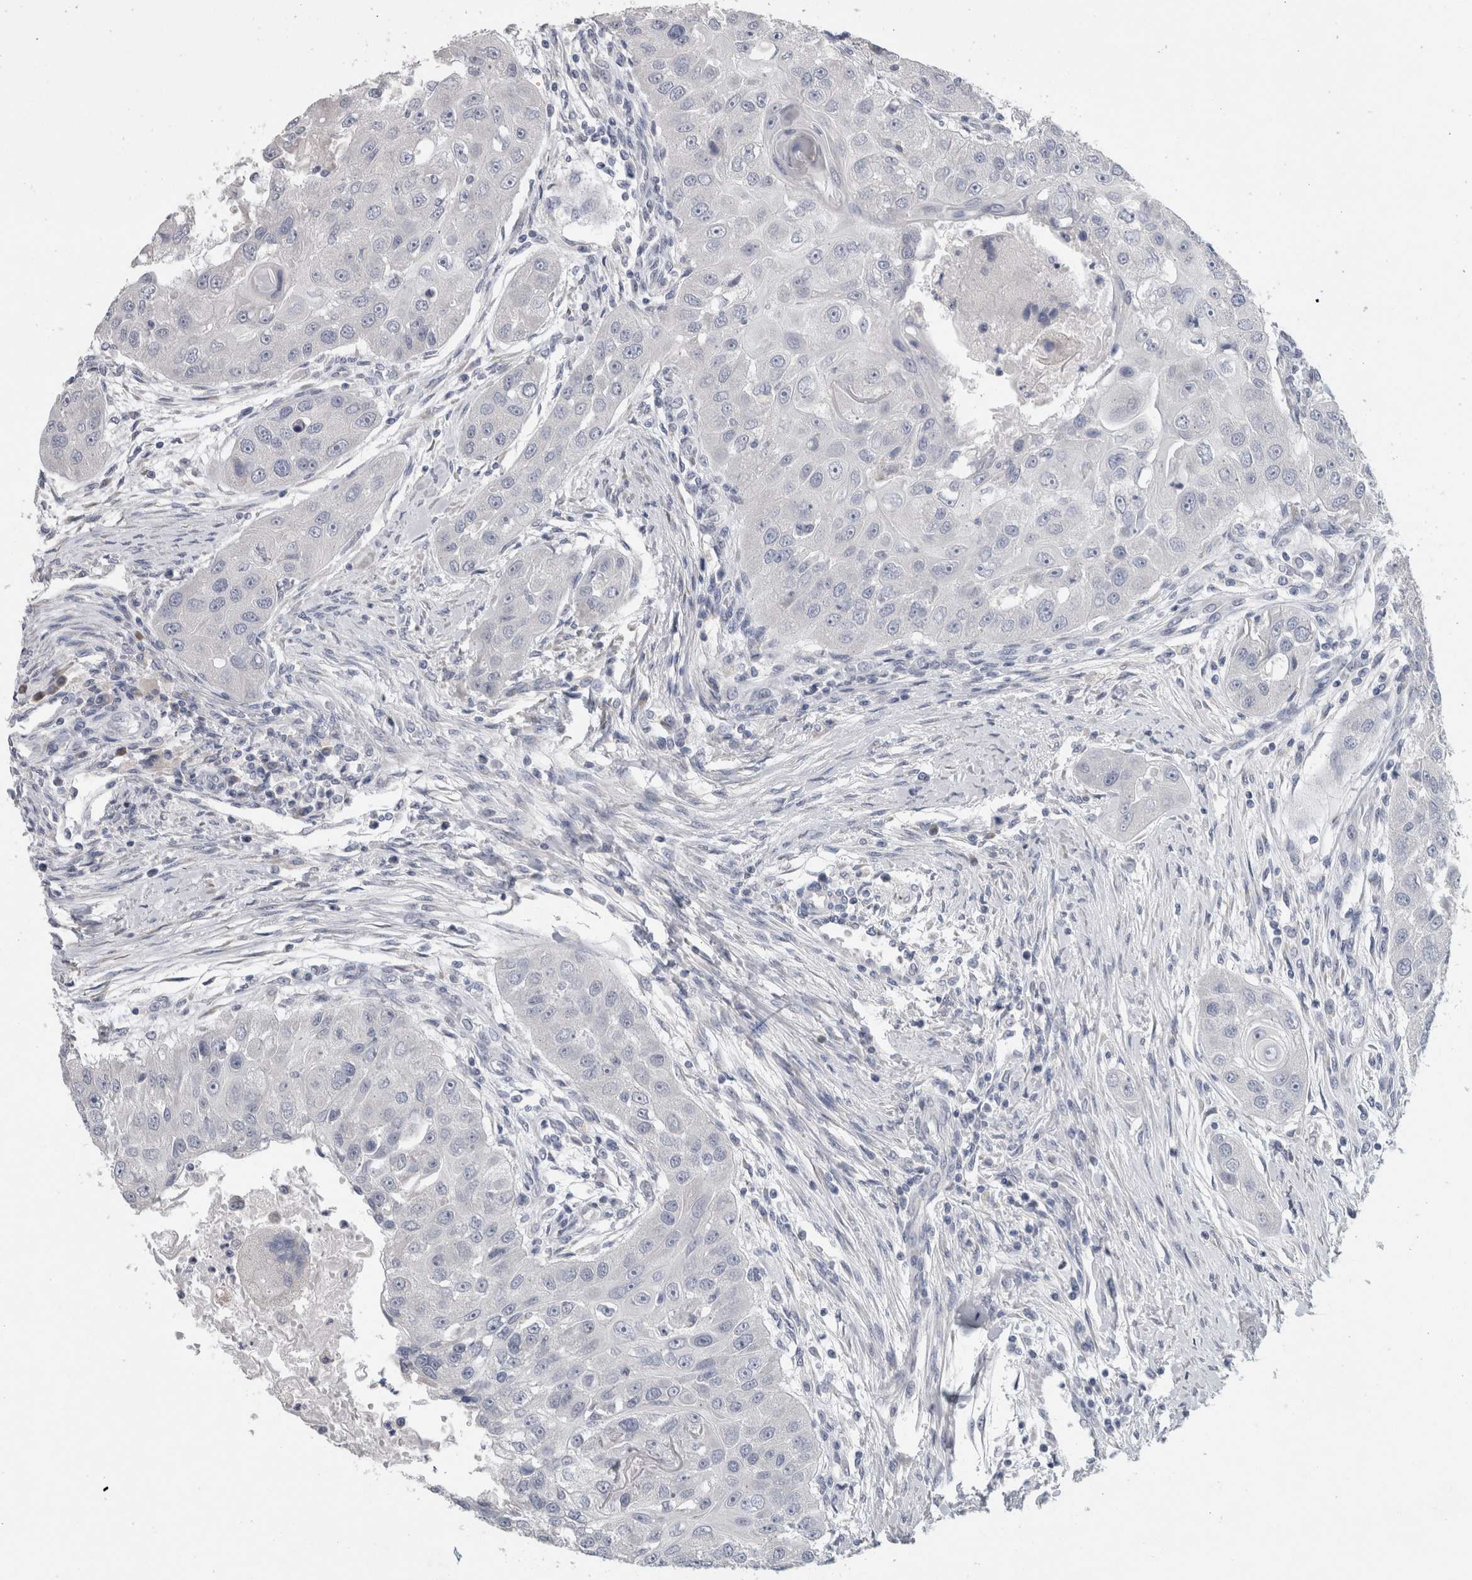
{"staining": {"intensity": "negative", "quantity": "none", "location": "none"}, "tissue": "head and neck cancer", "cell_type": "Tumor cells", "image_type": "cancer", "snomed": [{"axis": "morphology", "description": "Normal tissue, NOS"}, {"axis": "morphology", "description": "Squamous cell carcinoma, NOS"}, {"axis": "topography", "description": "Skeletal muscle"}, {"axis": "topography", "description": "Head-Neck"}], "caption": "There is no significant staining in tumor cells of squamous cell carcinoma (head and neck).", "gene": "NEFM", "patient": {"sex": "male", "age": 51}}